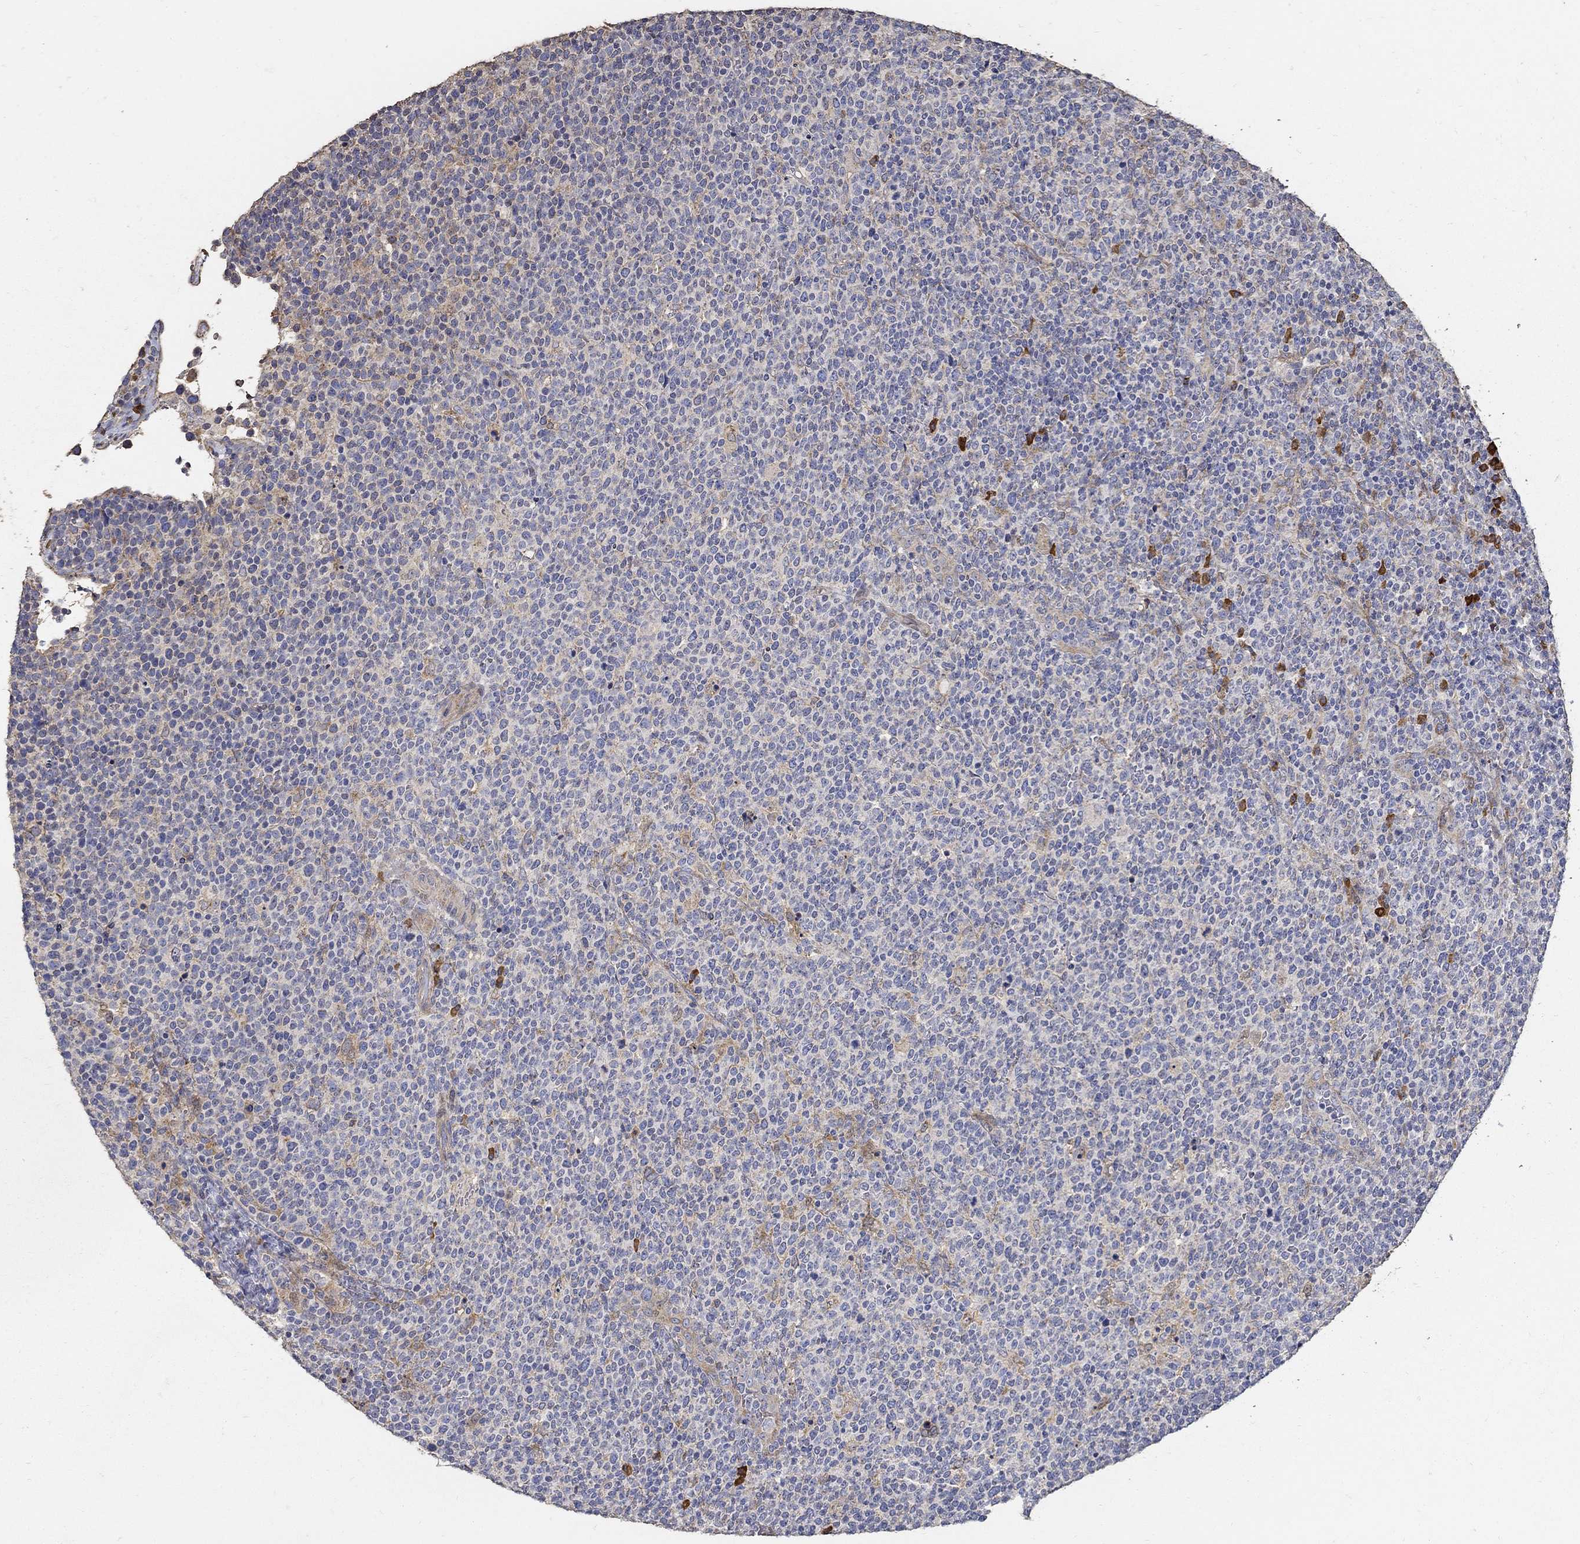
{"staining": {"intensity": "negative", "quantity": "none", "location": "none"}, "tissue": "lymphoma", "cell_type": "Tumor cells", "image_type": "cancer", "snomed": [{"axis": "morphology", "description": "Malignant lymphoma, non-Hodgkin's type, High grade"}, {"axis": "topography", "description": "Lymph node"}], "caption": "The immunohistochemistry histopathology image has no significant staining in tumor cells of lymphoma tissue.", "gene": "EMILIN3", "patient": {"sex": "male", "age": 61}}